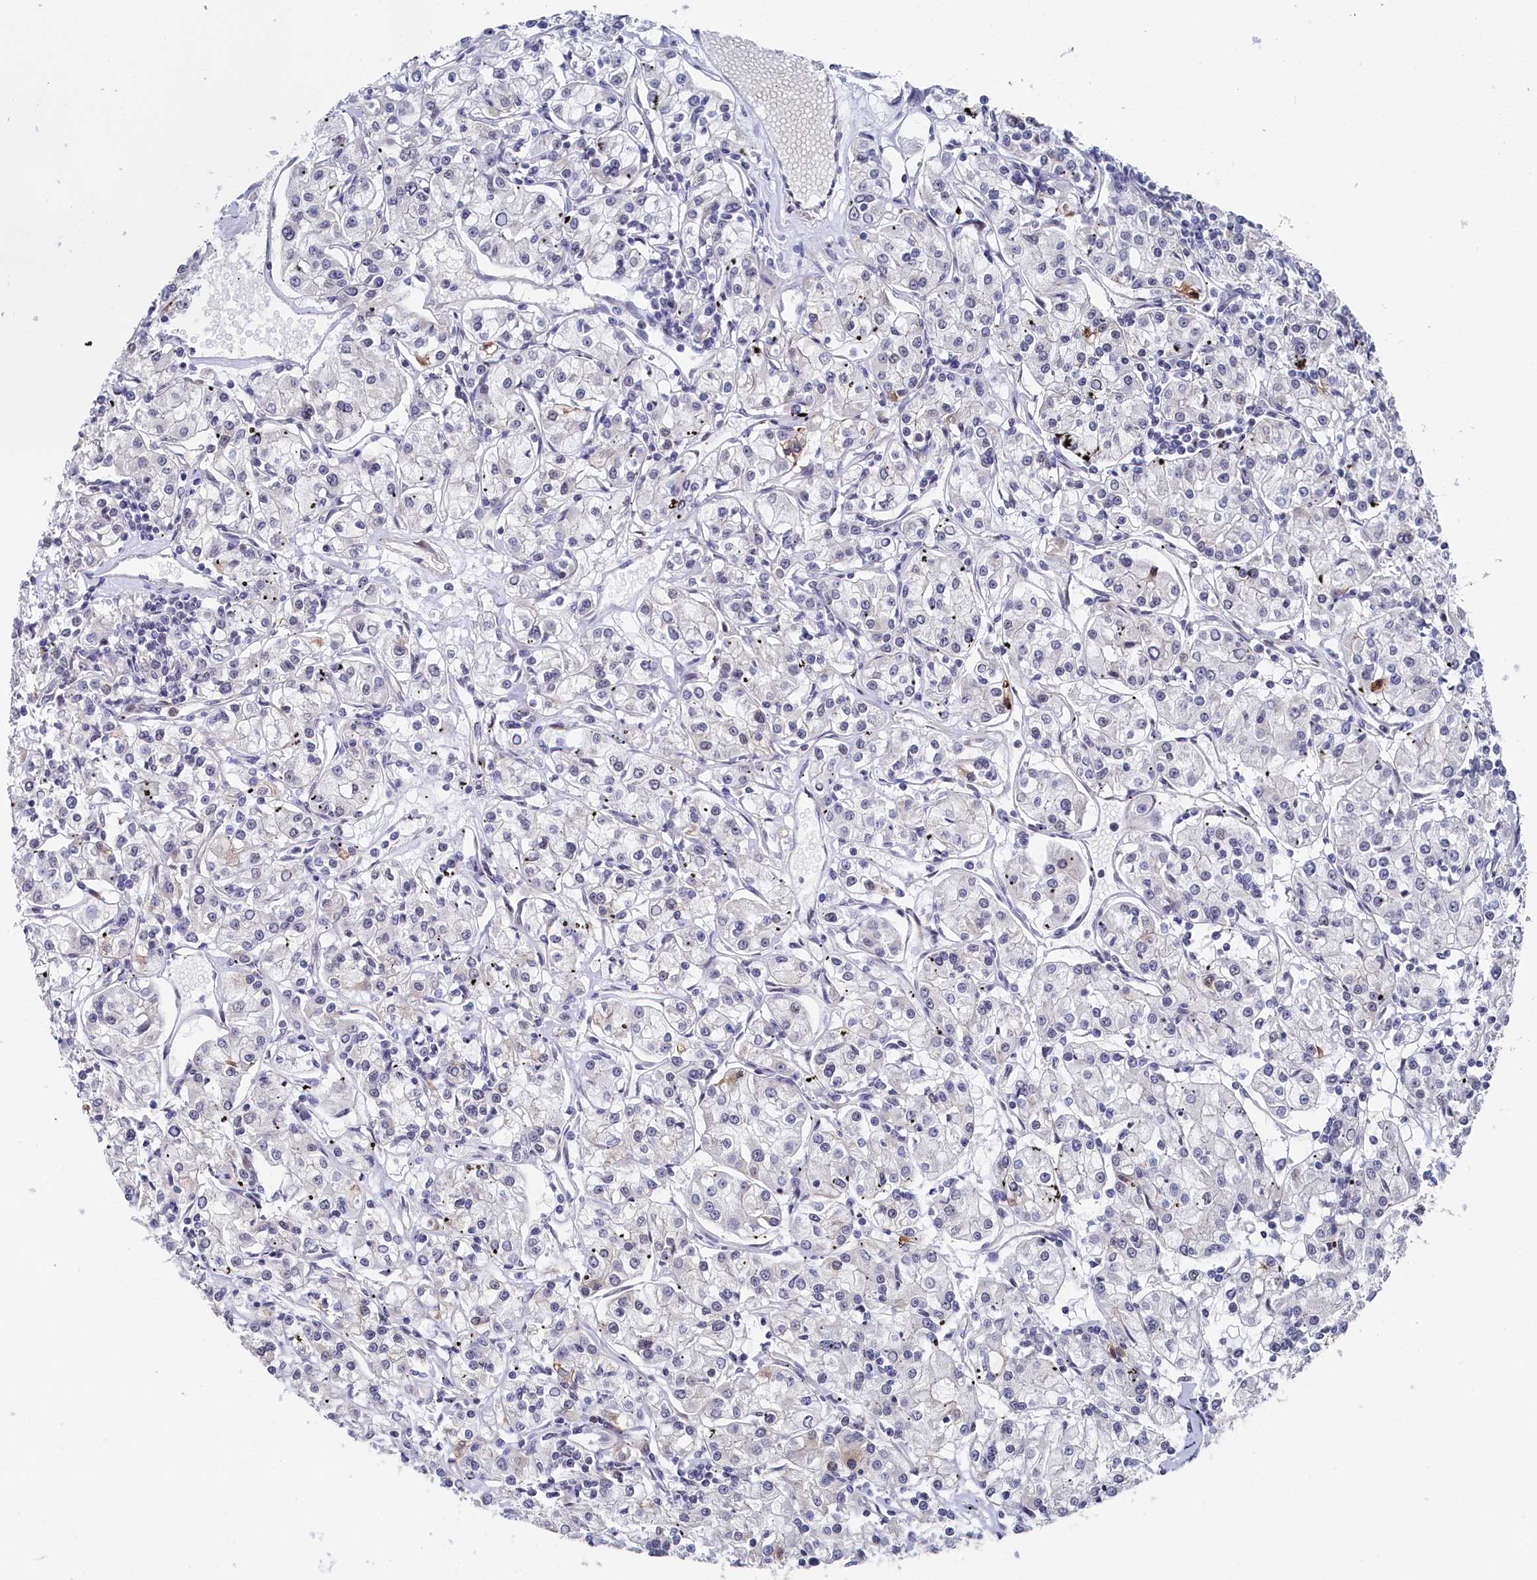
{"staining": {"intensity": "negative", "quantity": "none", "location": "none"}, "tissue": "renal cancer", "cell_type": "Tumor cells", "image_type": "cancer", "snomed": [{"axis": "morphology", "description": "Adenocarcinoma, NOS"}, {"axis": "topography", "description": "Kidney"}], "caption": "High magnification brightfield microscopy of renal adenocarcinoma stained with DAB (brown) and counterstained with hematoxylin (blue): tumor cells show no significant staining.", "gene": "TIGD4", "patient": {"sex": "female", "age": 59}}